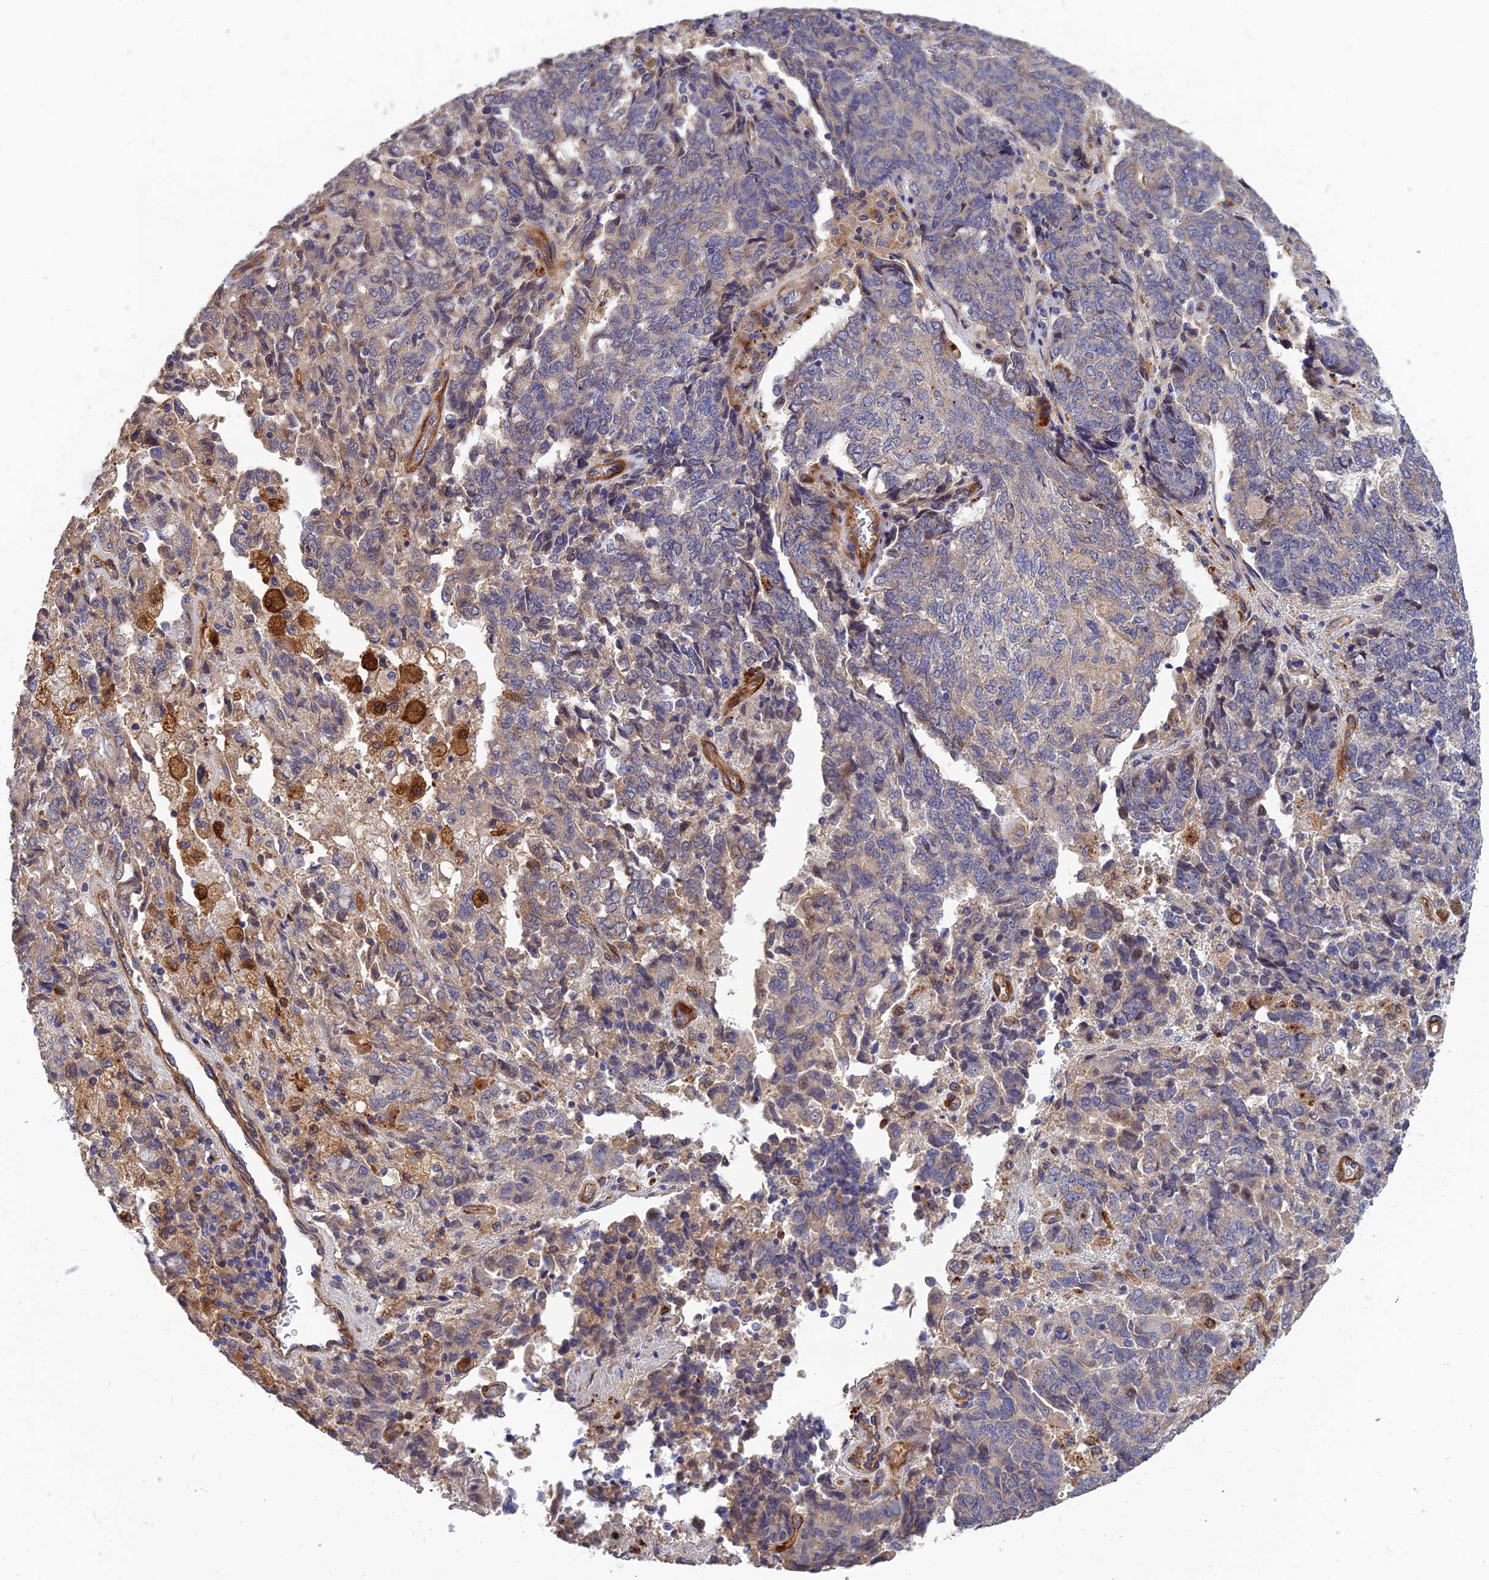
{"staining": {"intensity": "negative", "quantity": "none", "location": "none"}, "tissue": "endometrial cancer", "cell_type": "Tumor cells", "image_type": "cancer", "snomed": [{"axis": "morphology", "description": "Adenocarcinoma, NOS"}, {"axis": "topography", "description": "Endometrium"}], "caption": "A histopathology image of endometrial cancer stained for a protein exhibits no brown staining in tumor cells.", "gene": "MRPL35", "patient": {"sex": "female", "age": 80}}